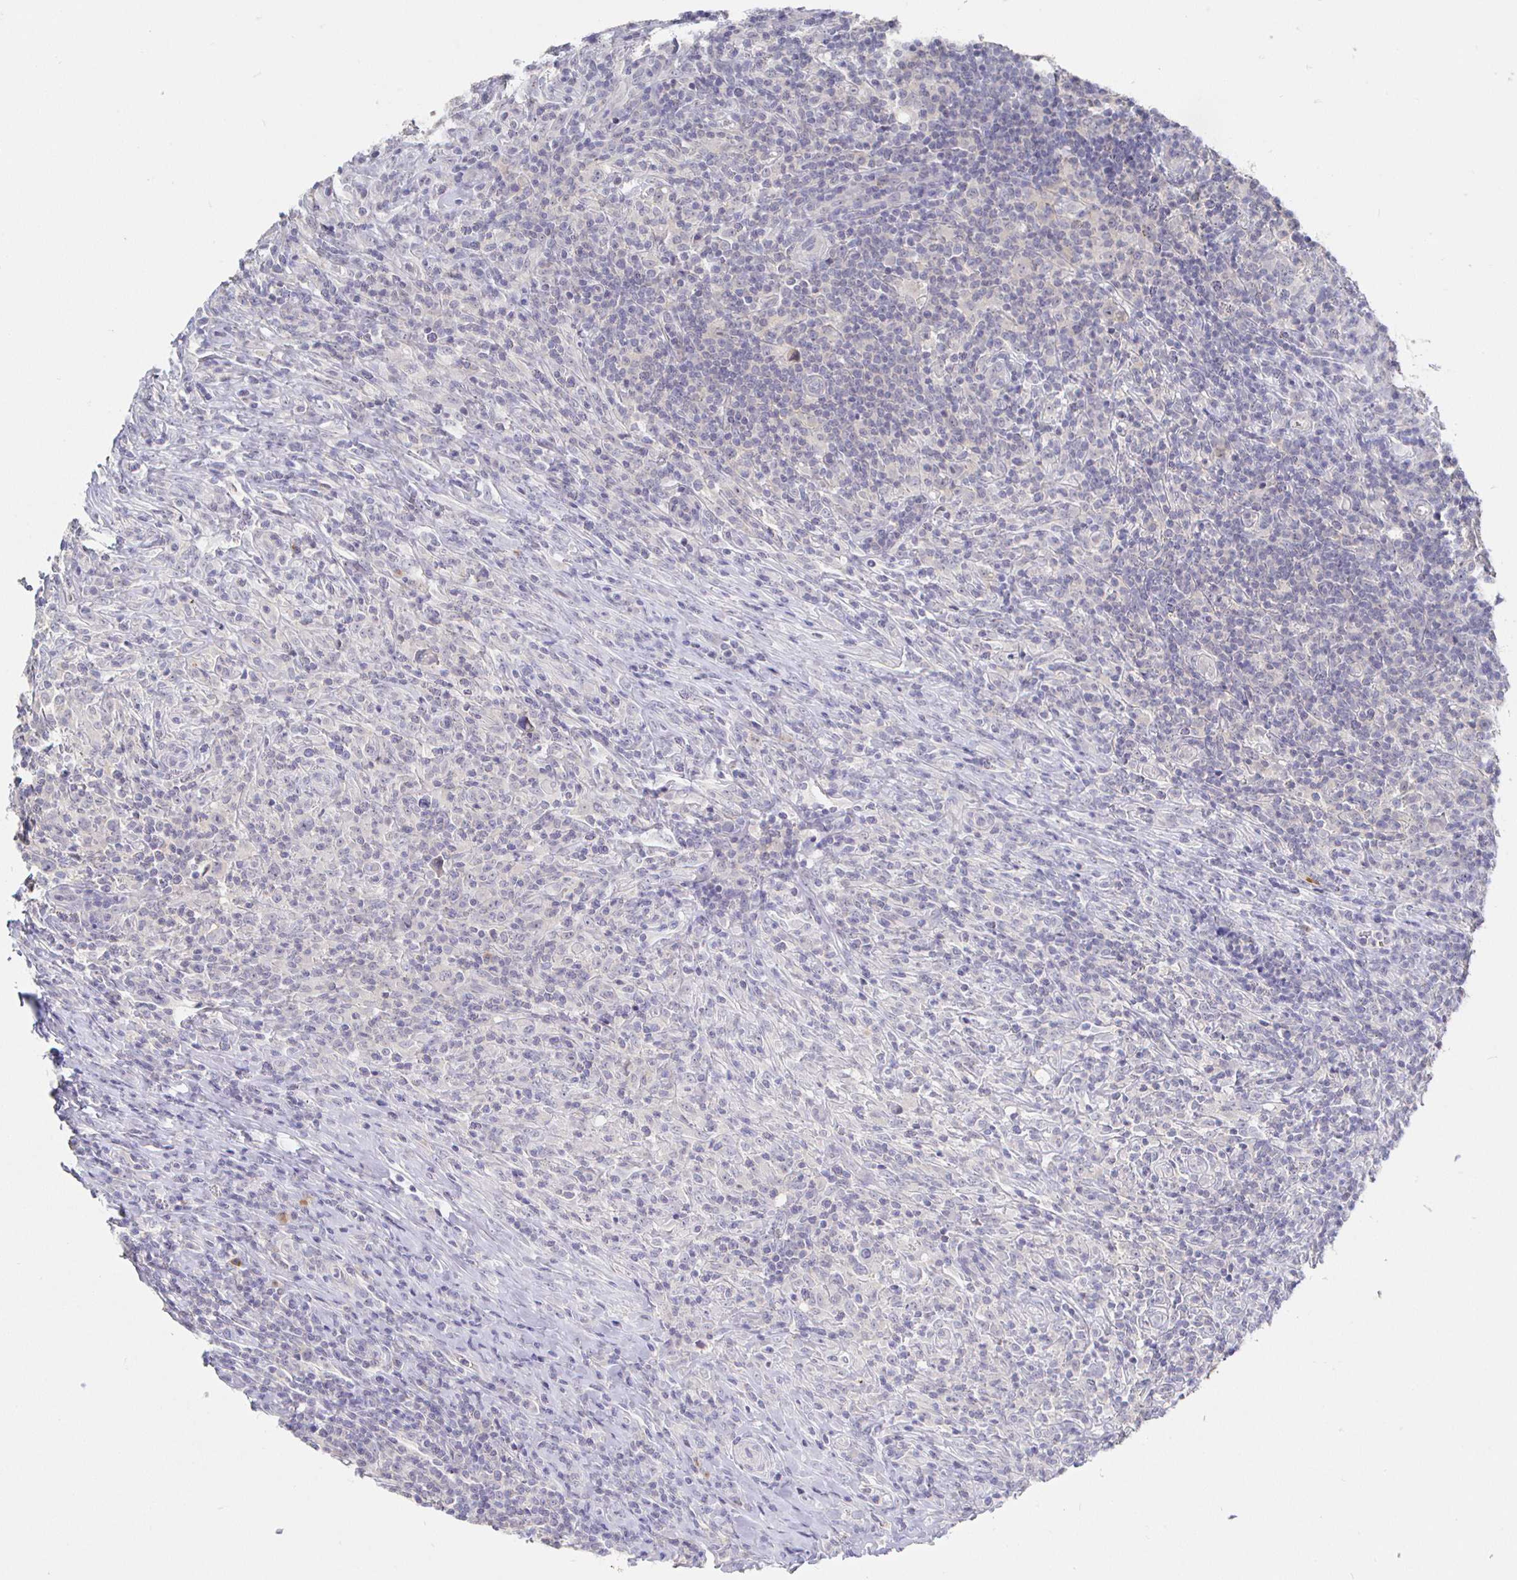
{"staining": {"intensity": "negative", "quantity": "none", "location": "none"}, "tissue": "lymphoma", "cell_type": "Tumor cells", "image_type": "cancer", "snomed": [{"axis": "morphology", "description": "Hodgkin's disease, NOS"}, {"axis": "topography", "description": "Lymph node"}], "caption": "An image of human Hodgkin's disease is negative for staining in tumor cells.", "gene": "LRRC23", "patient": {"sex": "female", "age": 18}}